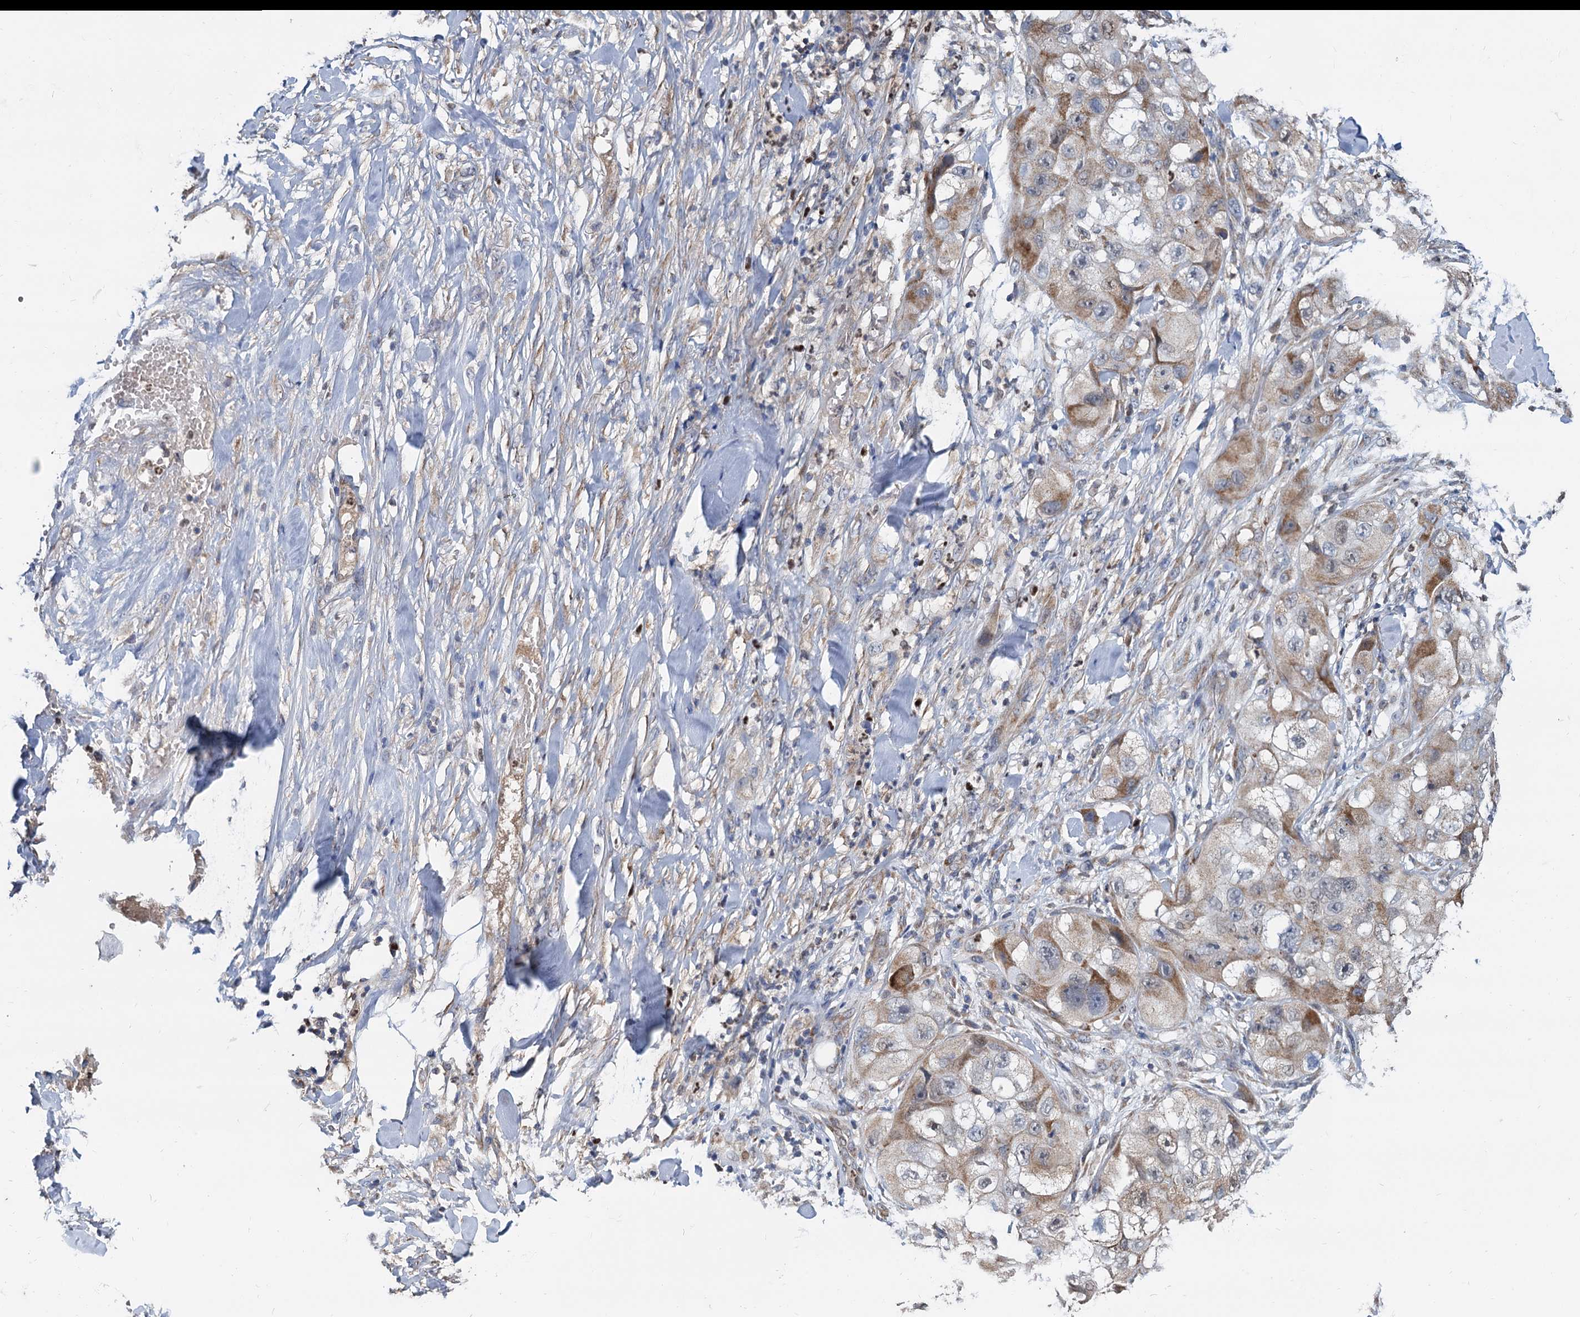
{"staining": {"intensity": "moderate", "quantity": "25%-75%", "location": "cytoplasmic/membranous"}, "tissue": "skin cancer", "cell_type": "Tumor cells", "image_type": "cancer", "snomed": [{"axis": "morphology", "description": "Squamous cell carcinoma, NOS"}, {"axis": "topography", "description": "Skin"}, {"axis": "topography", "description": "Subcutis"}], "caption": "Immunohistochemical staining of human skin squamous cell carcinoma reveals medium levels of moderate cytoplasmic/membranous protein staining in about 25%-75% of tumor cells. (DAB = brown stain, brightfield microscopy at high magnification).", "gene": "ALKBH7", "patient": {"sex": "male", "age": 73}}